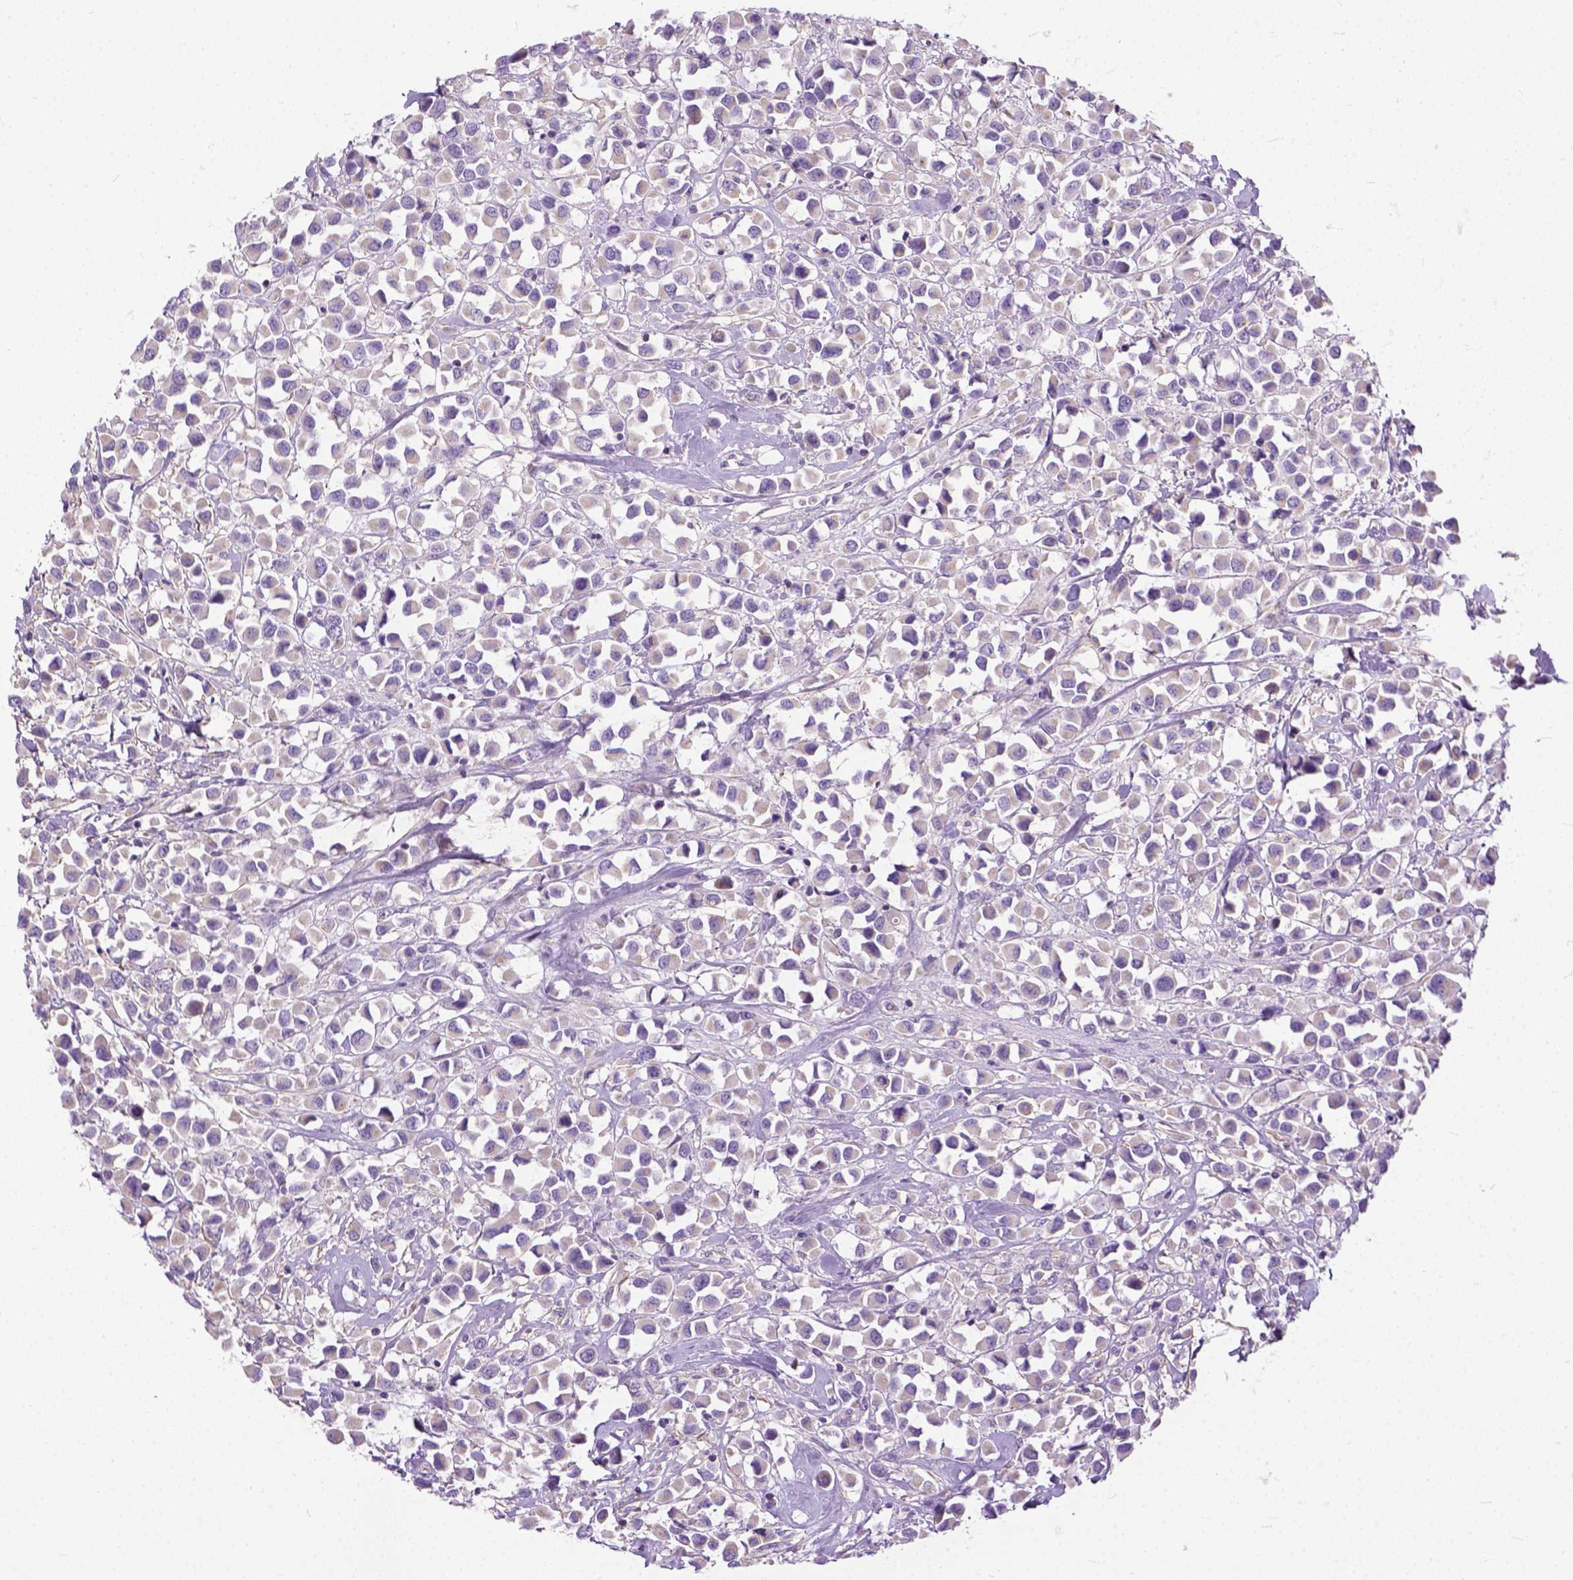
{"staining": {"intensity": "weak", "quantity": "<25%", "location": "cytoplasmic/membranous"}, "tissue": "breast cancer", "cell_type": "Tumor cells", "image_type": "cancer", "snomed": [{"axis": "morphology", "description": "Duct carcinoma"}, {"axis": "topography", "description": "Breast"}], "caption": "Protein analysis of breast invasive ductal carcinoma demonstrates no significant staining in tumor cells.", "gene": "BANF2", "patient": {"sex": "female", "age": 61}}